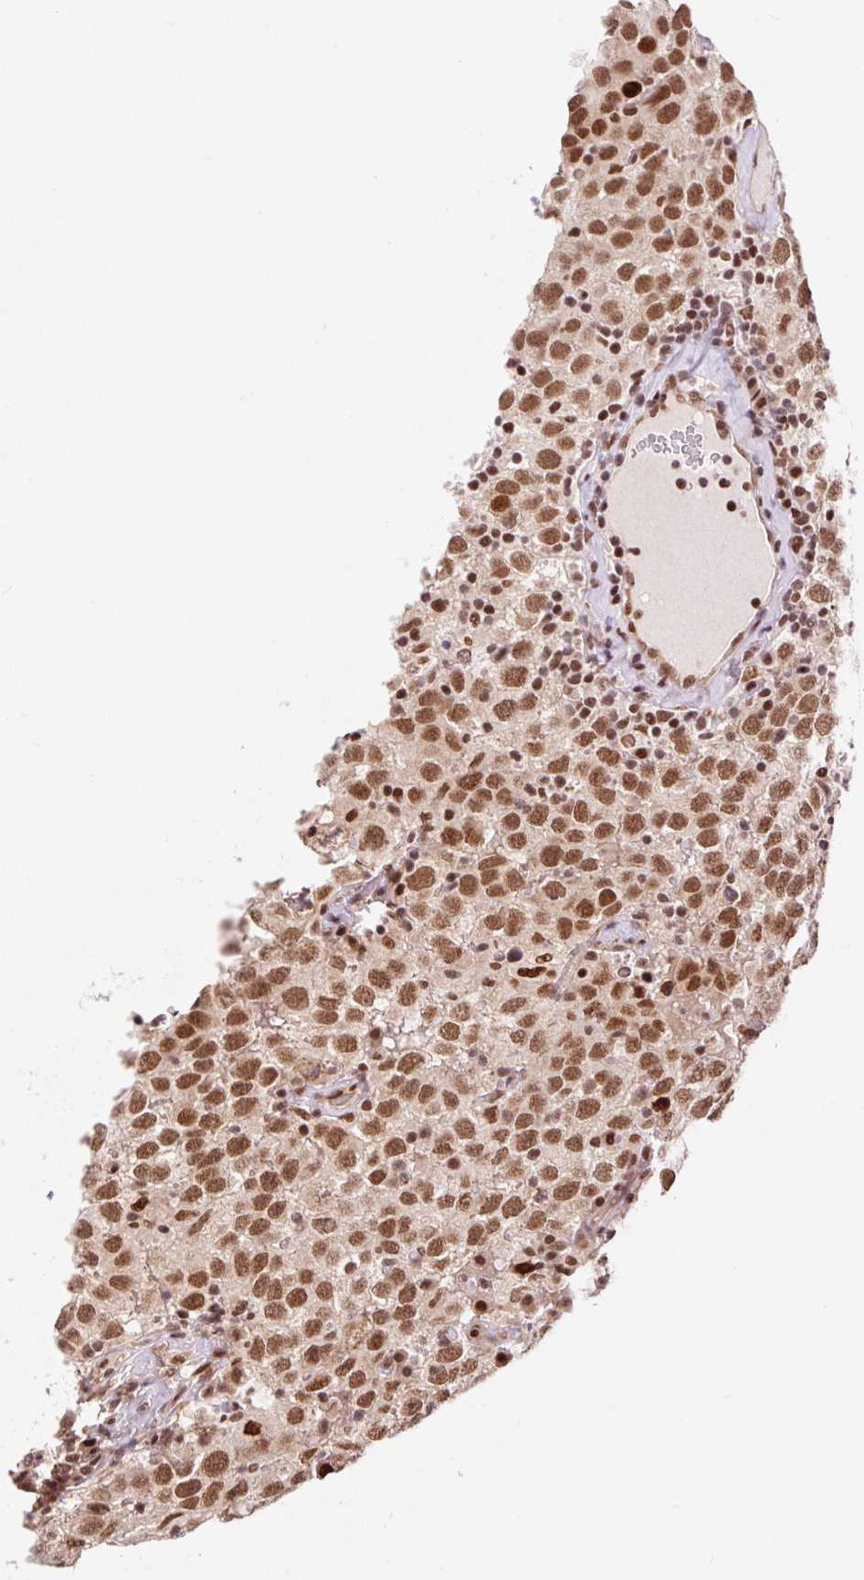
{"staining": {"intensity": "strong", "quantity": ">75%", "location": "nuclear"}, "tissue": "testis cancer", "cell_type": "Tumor cells", "image_type": "cancer", "snomed": [{"axis": "morphology", "description": "Seminoma, NOS"}, {"axis": "topography", "description": "Testis"}], "caption": "Protein analysis of testis cancer (seminoma) tissue demonstrates strong nuclear expression in approximately >75% of tumor cells.", "gene": "INTS8", "patient": {"sex": "male", "age": 41}}